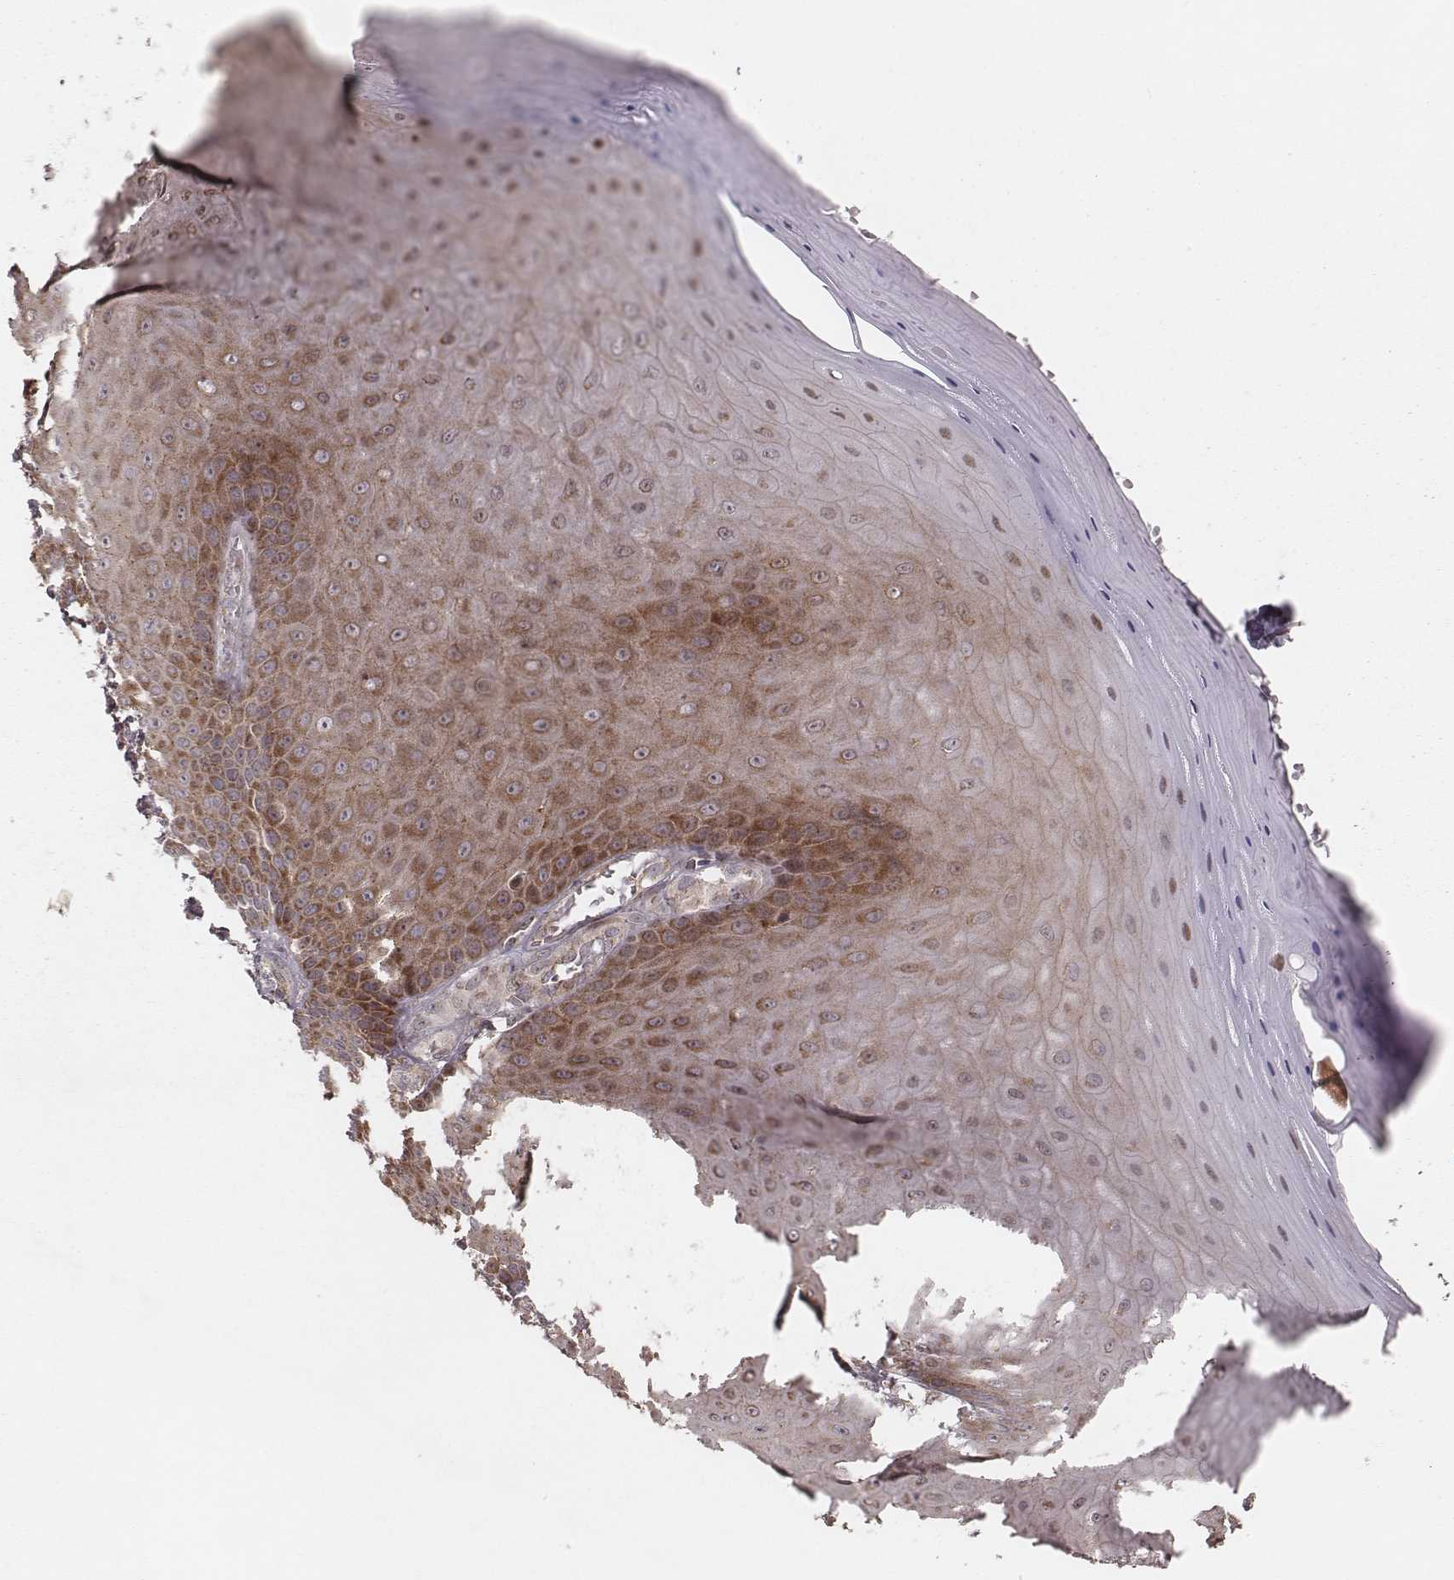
{"staining": {"intensity": "moderate", "quantity": "25%-75%", "location": "cytoplasmic/membranous"}, "tissue": "vagina", "cell_type": "Squamous epithelial cells", "image_type": "normal", "snomed": [{"axis": "morphology", "description": "Normal tissue, NOS"}, {"axis": "topography", "description": "Vagina"}], "caption": "IHC photomicrograph of normal vagina stained for a protein (brown), which exhibits medium levels of moderate cytoplasmic/membranous positivity in about 25%-75% of squamous epithelial cells.", "gene": "NDUFA7", "patient": {"sex": "female", "age": 83}}